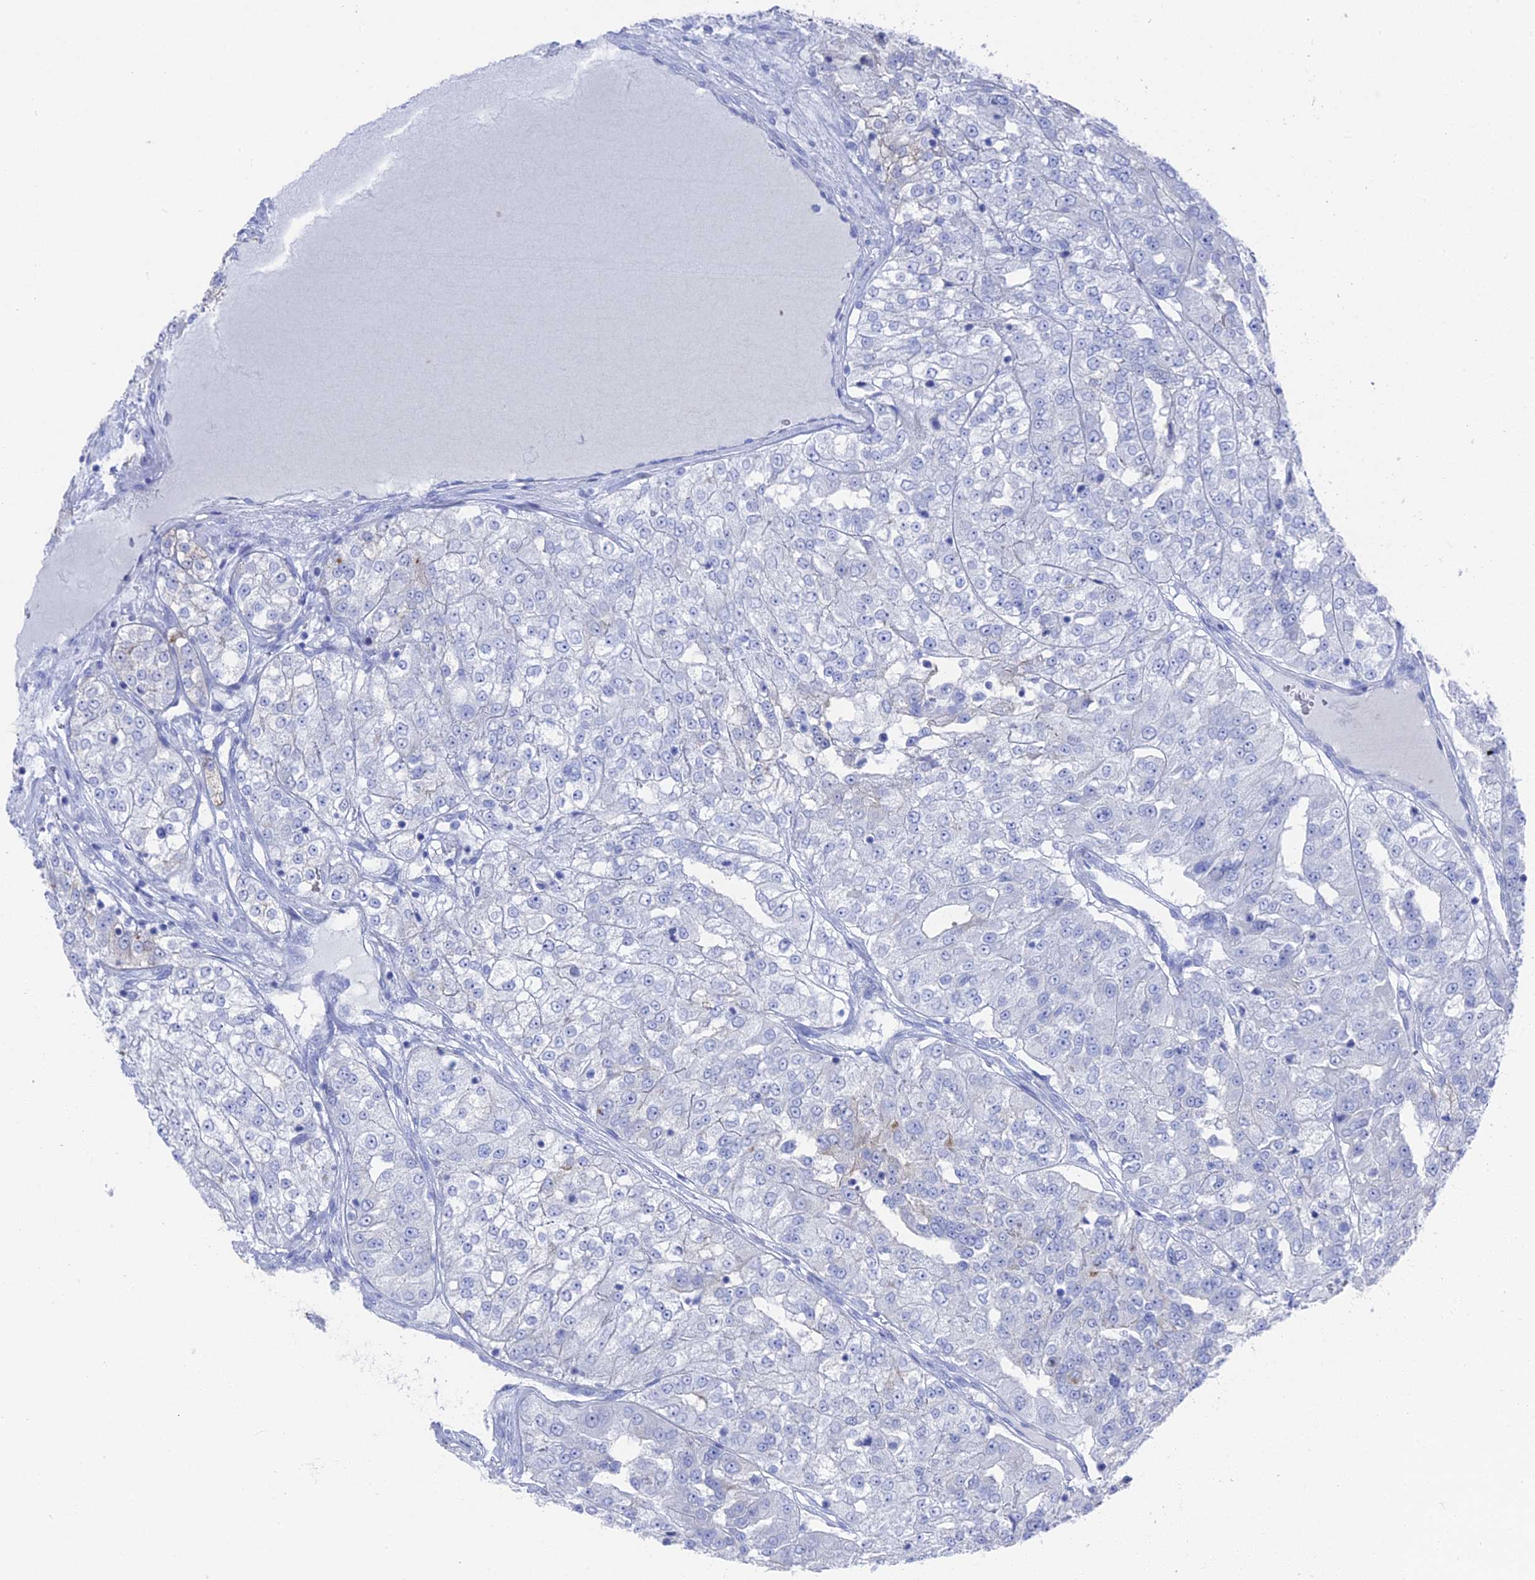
{"staining": {"intensity": "negative", "quantity": "none", "location": "none"}, "tissue": "renal cancer", "cell_type": "Tumor cells", "image_type": "cancer", "snomed": [{"axis": "morphology", "description": "Adenocarcinoma, NOS"}, {"axis": "topography", "description": "Kidney"}], "caption": "High magnification brightfield microscopy of adenocarcinoma (renal) stained with DAB (3,3'-diaminobenzidine) (brown) and counterstained with hematoxylin (blue): tumor cells show no significant positivity.", "gene": "ENPP3", "patient": {"sex": "female", "age": 63}}